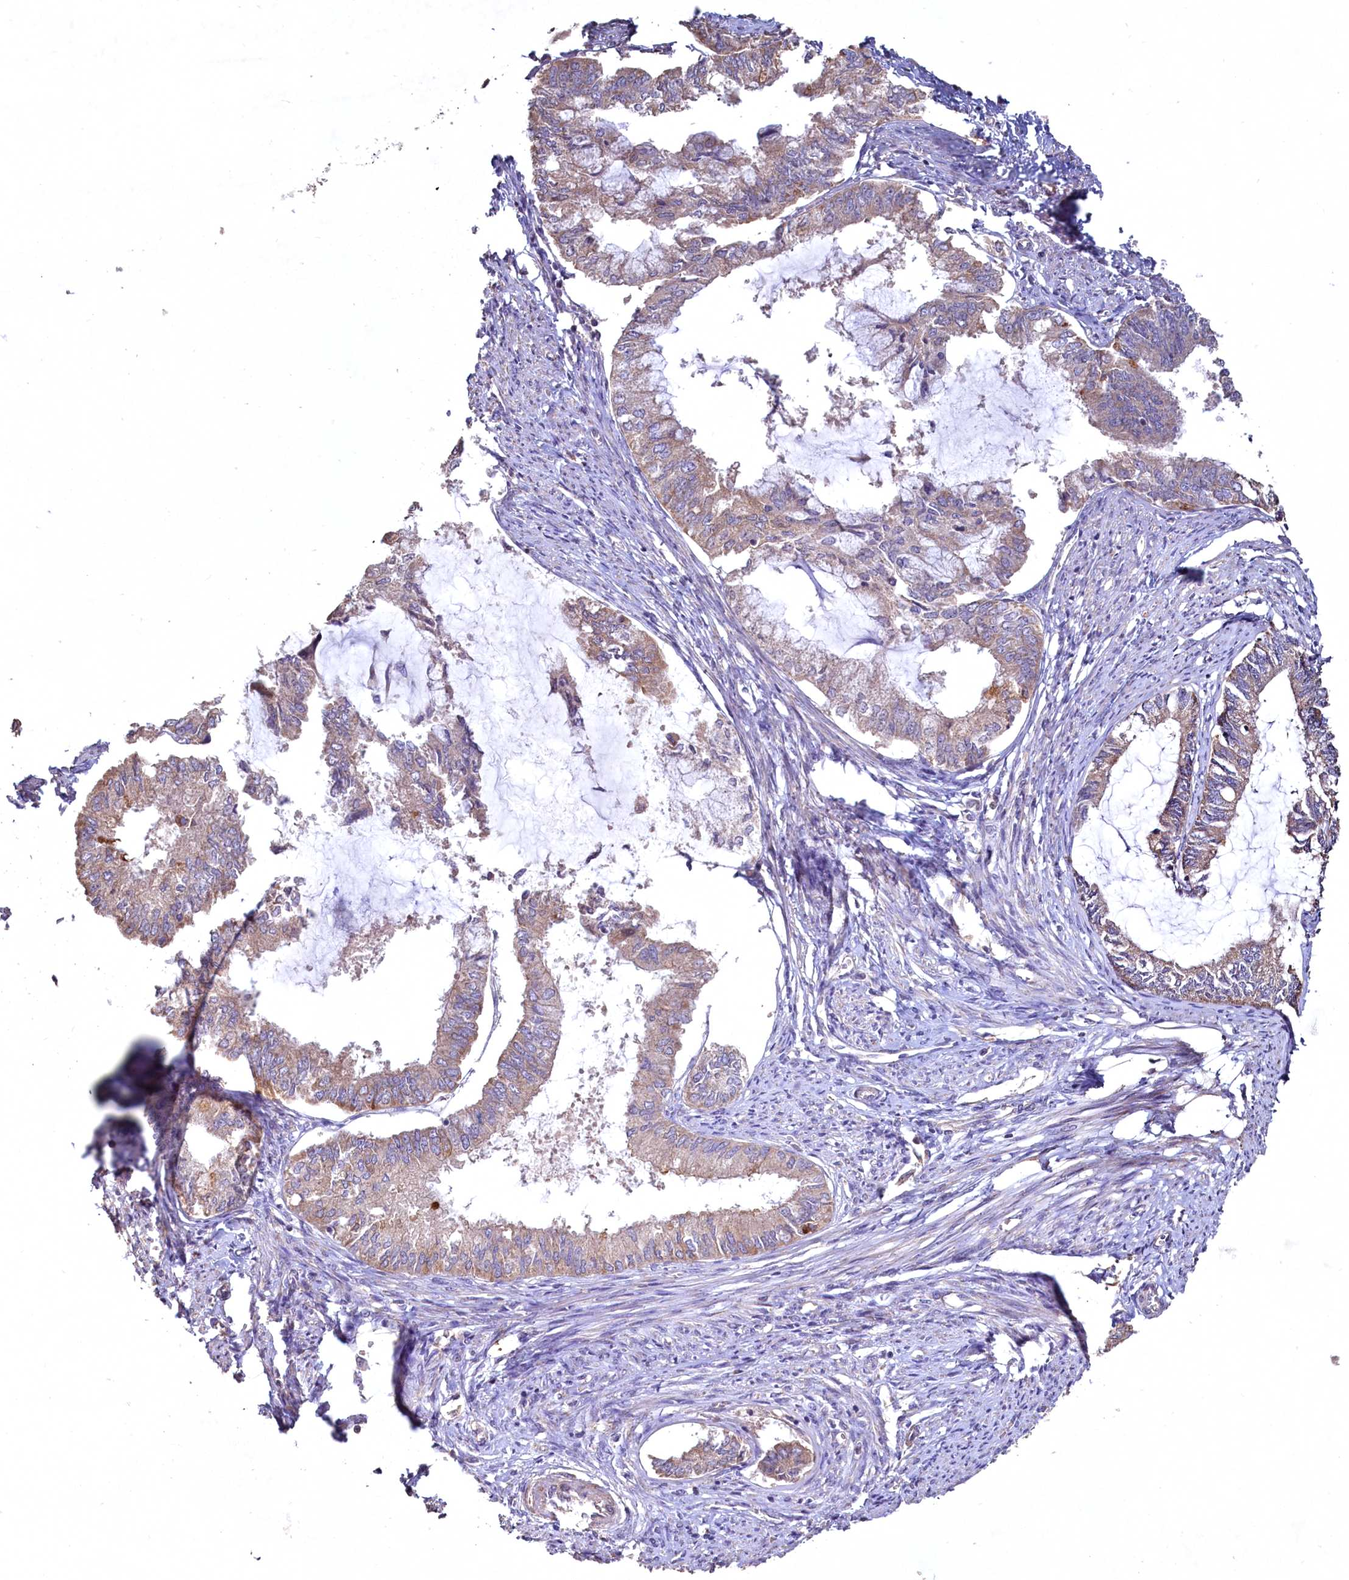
{"staining": {"intensity": "weak", "quantity": "25%-75%", "location": "cytoplasmic/membranous"}, "tissue": "endometrial cancer", "cell_type": "Tumor cells", "image_type": "cancer", "snomed": [{"axis": "morphology", "description": "Adenocarcinoma, NOS"}, {"axis": "topography", "description": "Endometrium"}], "caption": "IHC (DAB) staining of human endometrial adenocarcinoma demonstrates weak cytoplasmic/membranous protein positivity in about 25%-75% of tumor cells.", "gene": "FUNDC1", "patient": {"sex": "female", "age": 86}}